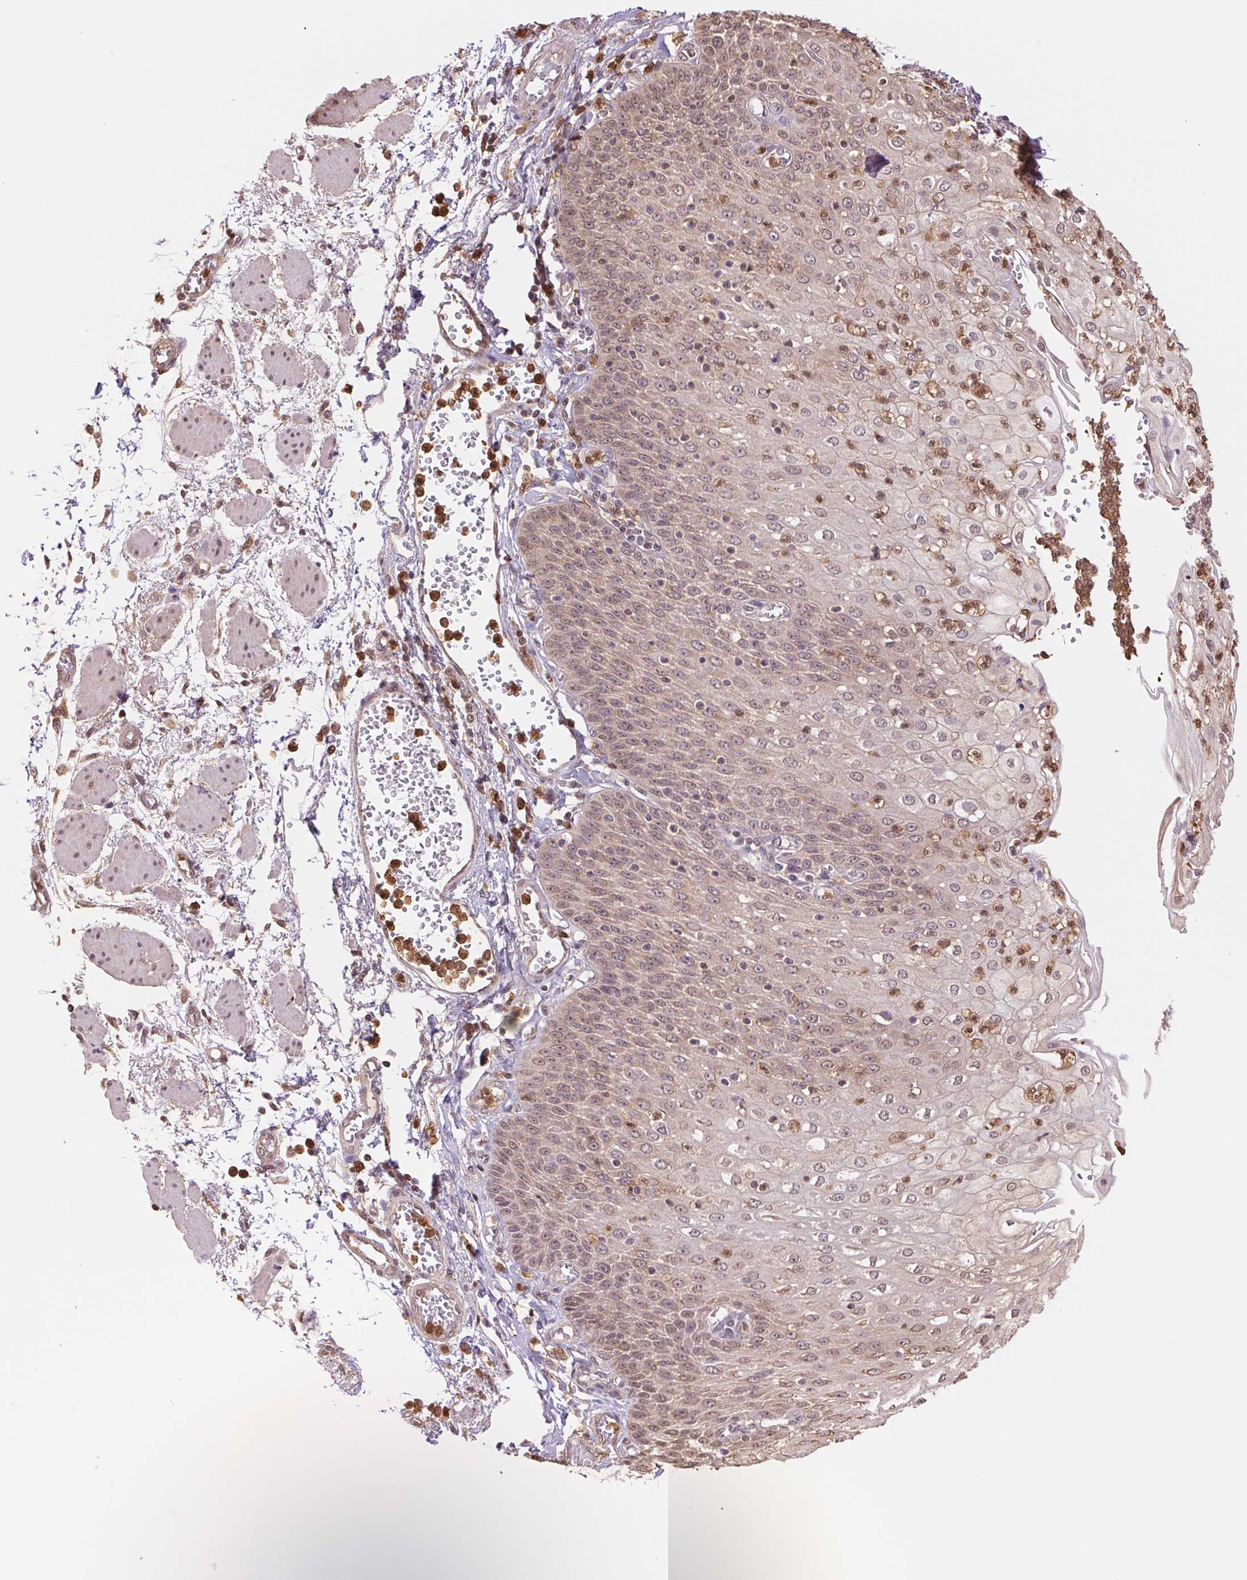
{"staining": {"intensity": "weak", "quantity": ">75%", "location": "cytoplasmic/membranous,nuclear"}, "tissue": "esophagus", "cell_type": "Squamous epithelial cells", "image_type": "normal", "snomed": [{"axis": "morphology", "description": "Normal tissue, NOS"}, {"axis": "morphology", "description": "Adenocarcinoma, NOS"}, {"axis": "topography", "description": "Esophagus"}], "caption": "The photomicrograph exhibits staining of unremarkable esophagus, revealing weak cytoplasmic/membranous,nuclear protein positivity (brown color) within squamous epithelial cells. The protein of interest is shown in brown color, while the nuclei are stained blue.", "gene": "CDC123", "patient": {"sex": "male", "age": 81}}